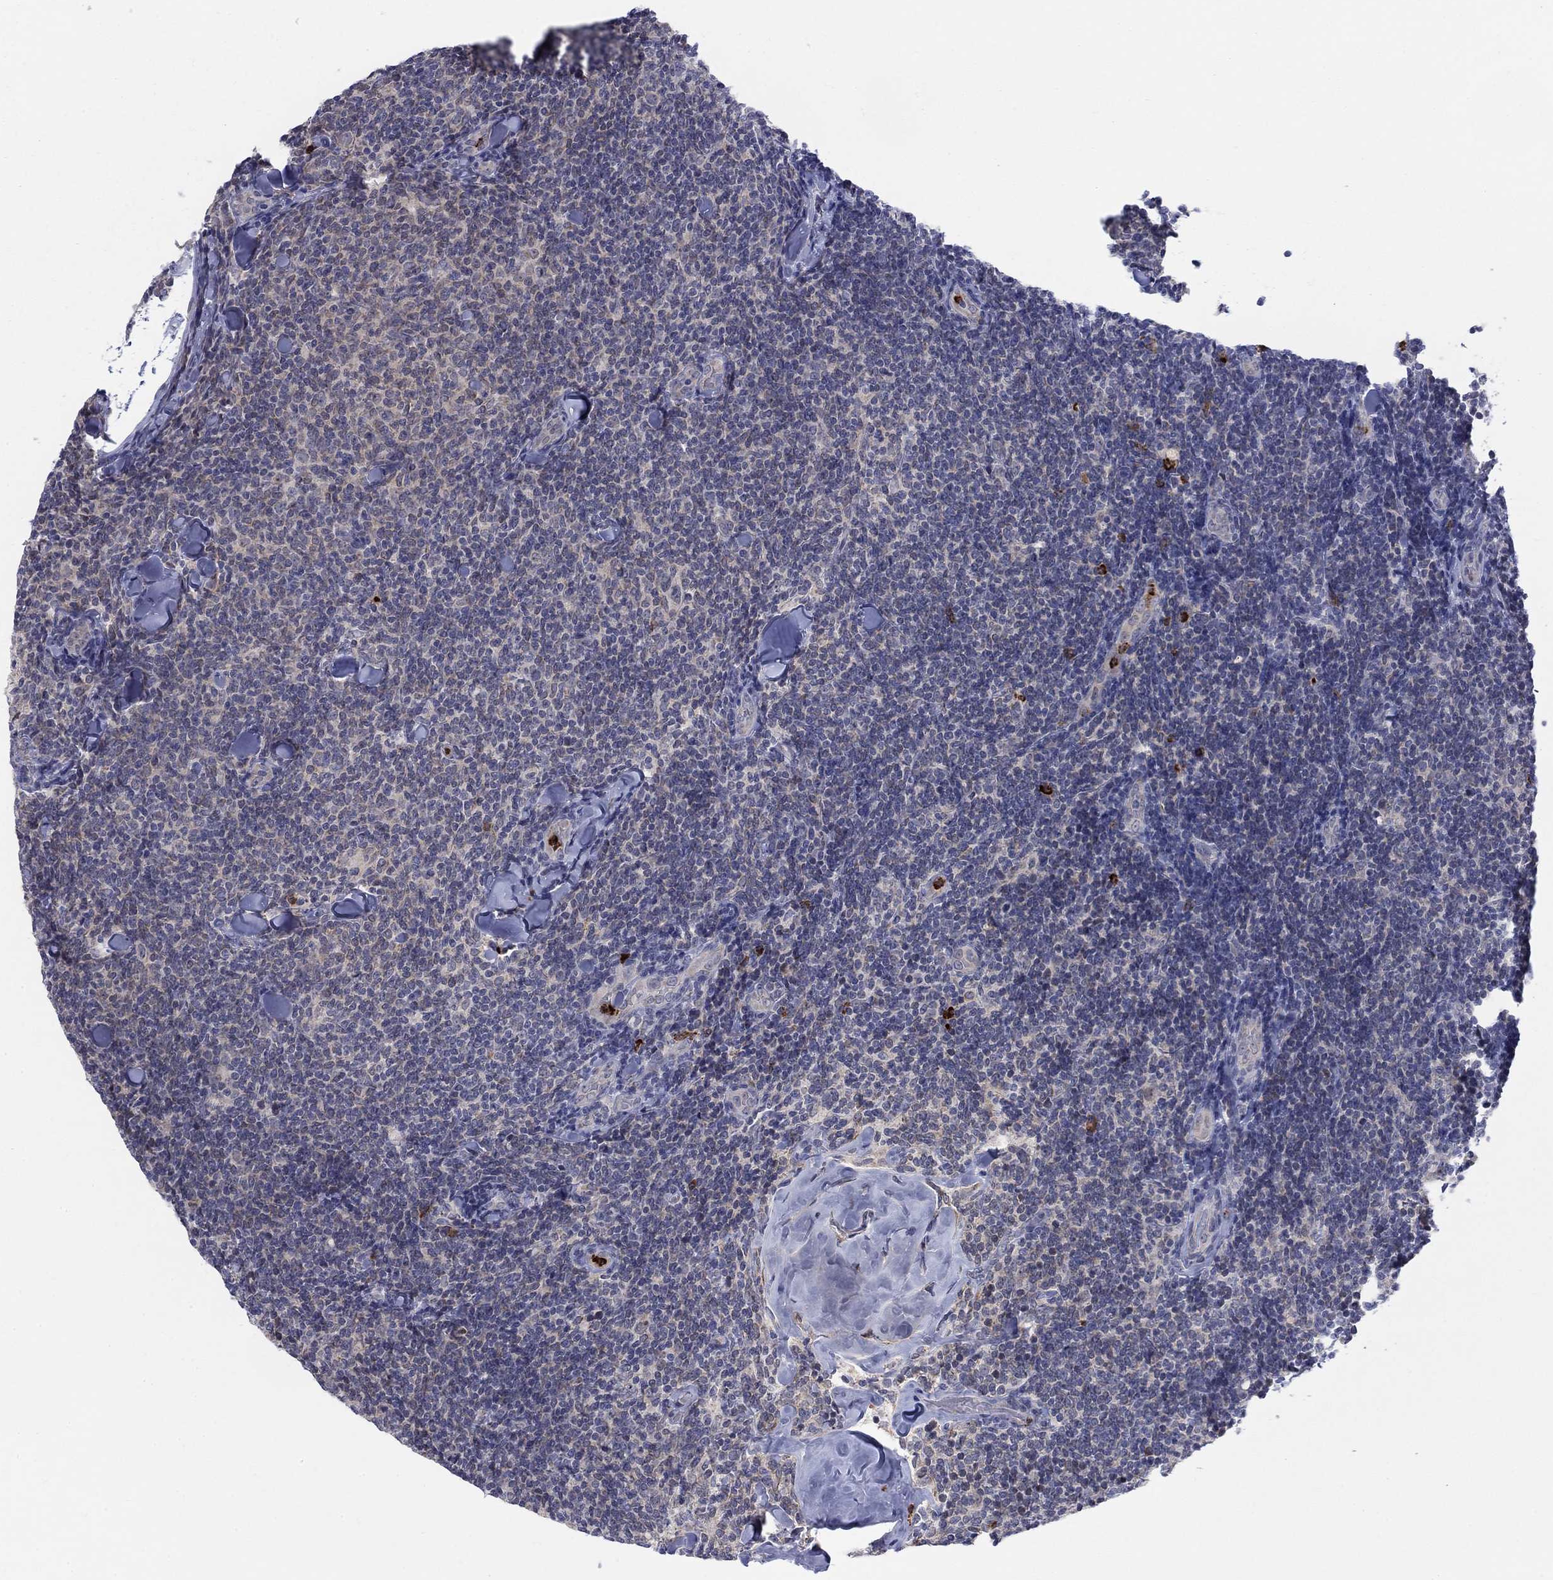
{"staining": {"intensity": "negative", "quantity": "none", "location": "none"}, "tissue": "lymphoma", "cell_type": "Tumor cells", "image_type": "cancer", "snomed": [{"axis": "morphology", "description": "Malignant lymphoma, non-Hodgkin's type, Low grade"}, {"axis": "topography", "description": "Lymph node"}], "caption": "An immunohistochemistry (IHC) micrograph of lymphoma is shown. There is no staining in tumor cells of lymphoma.", "gene": "MTRFR", "patient": {"sex": "female", "age": 56}}